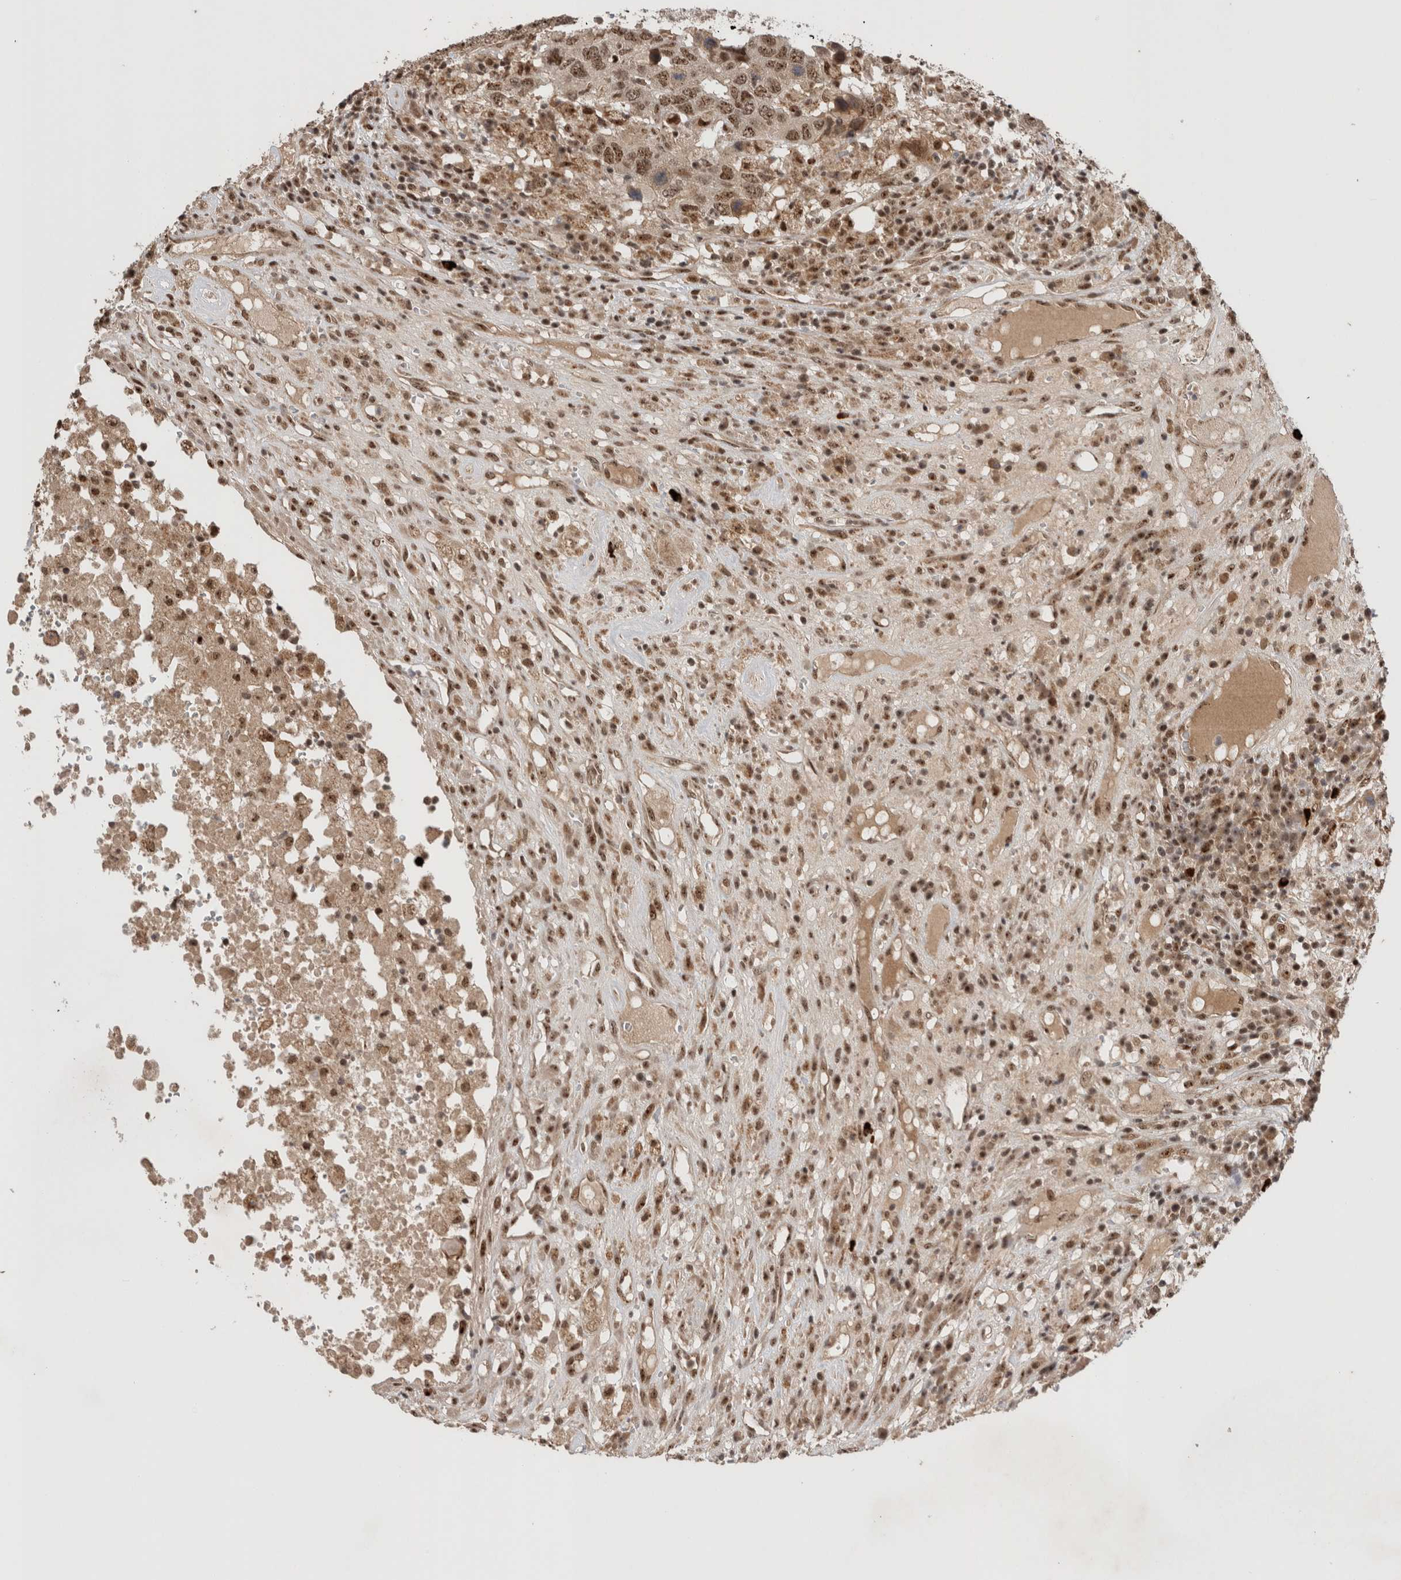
{"staining": {"intensity": "moderate", "quantity": ">75%", "location": "nuclear"}, "tissue": "head and neck cancer", "cell_type": "Tumor cells", "image_type": "cancer", "snomed": [{"axis": "morphology", "description": "Squamous cell carcinoma, NOS"}, {"axis": "topography", "description": "Head-Neck"}], "caption": "DAB immunohistochemical staining of head and neck cancer demonstrates moderate nuclear protein positivity in approximately >75% of tumor cells.", "gene": "MPHOSPH6", "patient": {"sex": "male", "age": 66}}